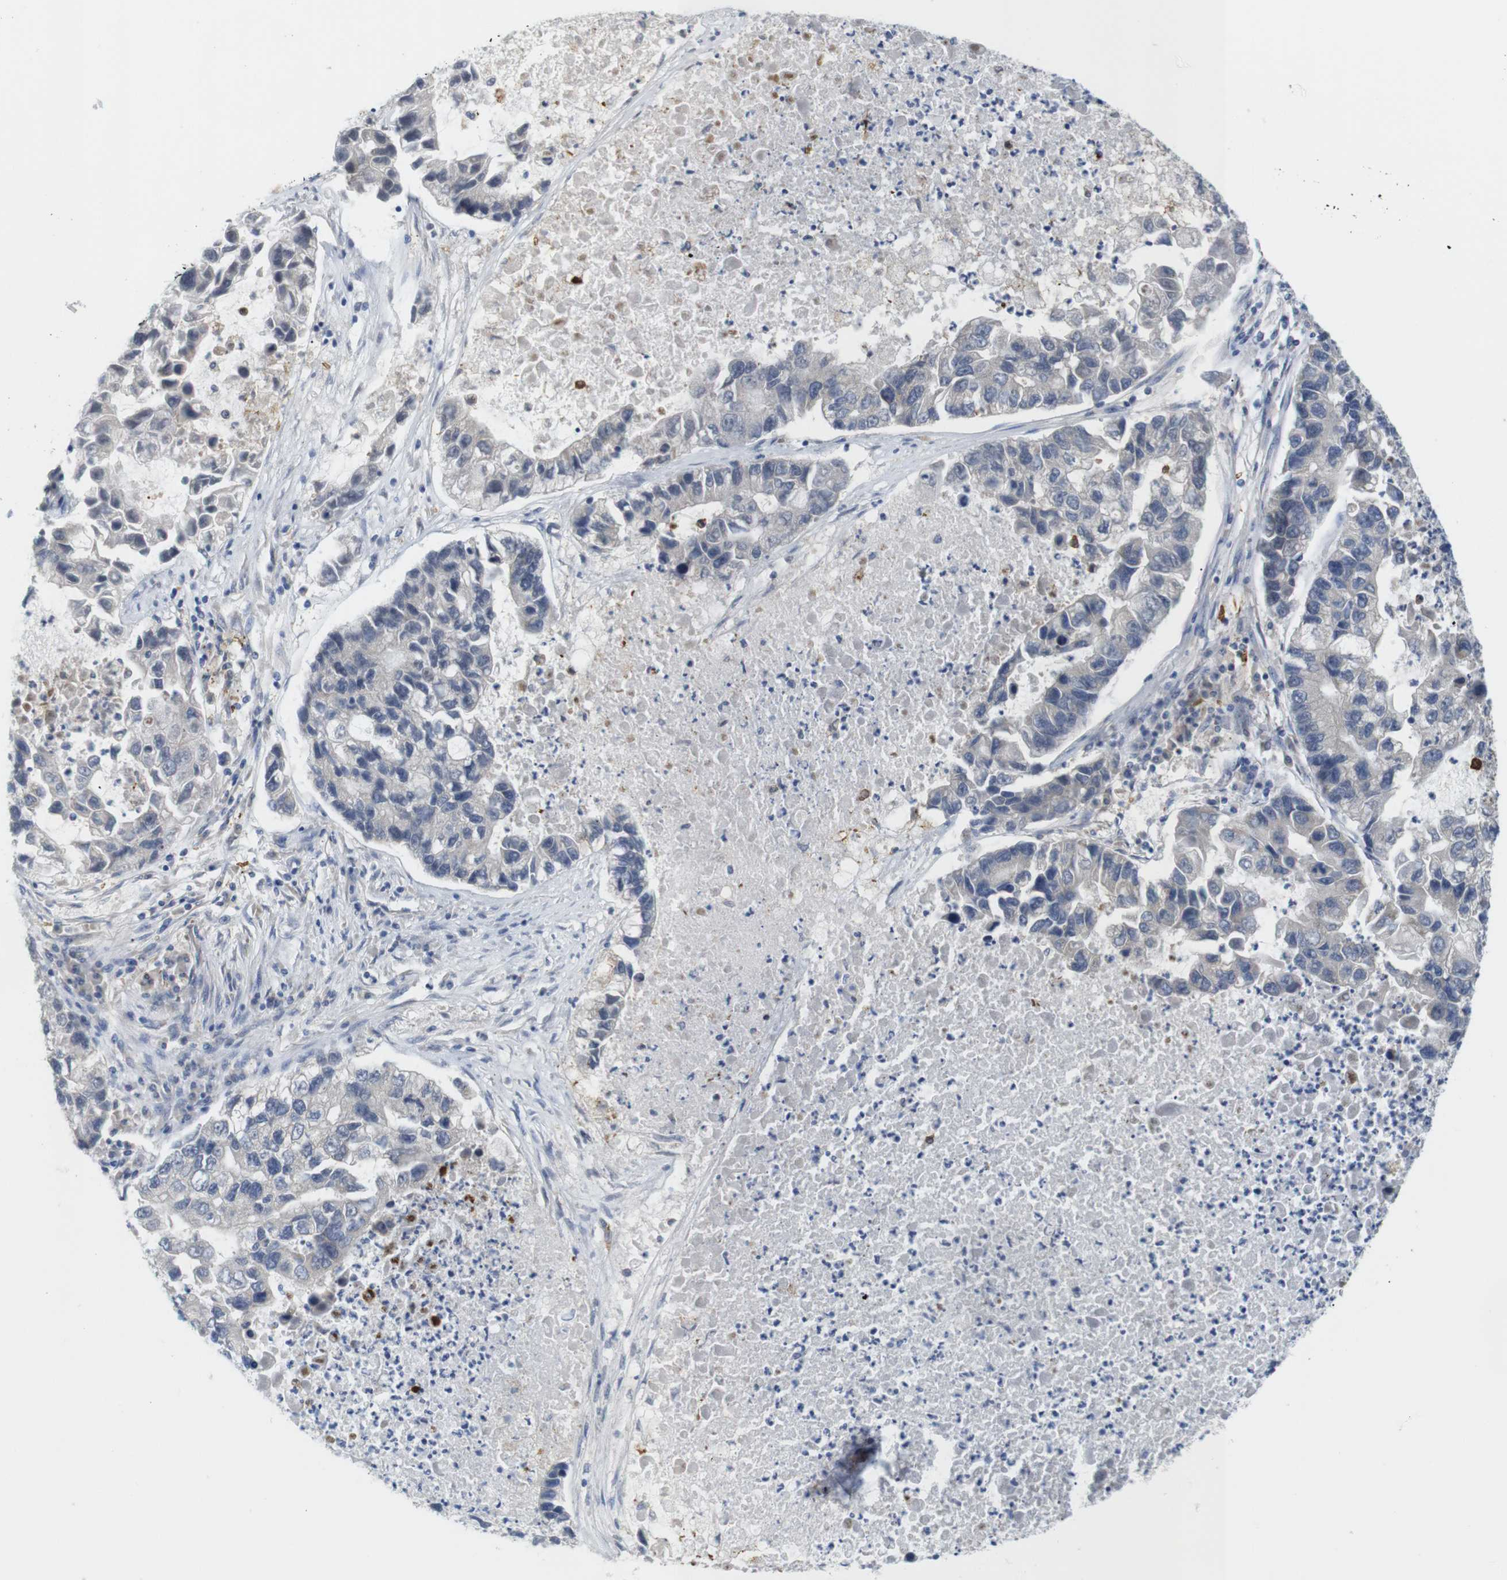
{"staining": {"intensity": "negative", "quantity": "none", "location": "none"}, "tissue": "lung cancer", "cell_type": "Tumor cells", "image_type": "cancer", "snomed": [{"axis": "morphology", "description": "Adenocarcinoma, NOS"}, {"axis": "topography", "description": "Lung"}], "caption": "High power microscopy histopathology image of an IHC image of adenocarcinoma (lung), revealing no significant positivity in tumor cells.", "gene": "NEBL", "patient": {"sex": "female", "age": 51}}